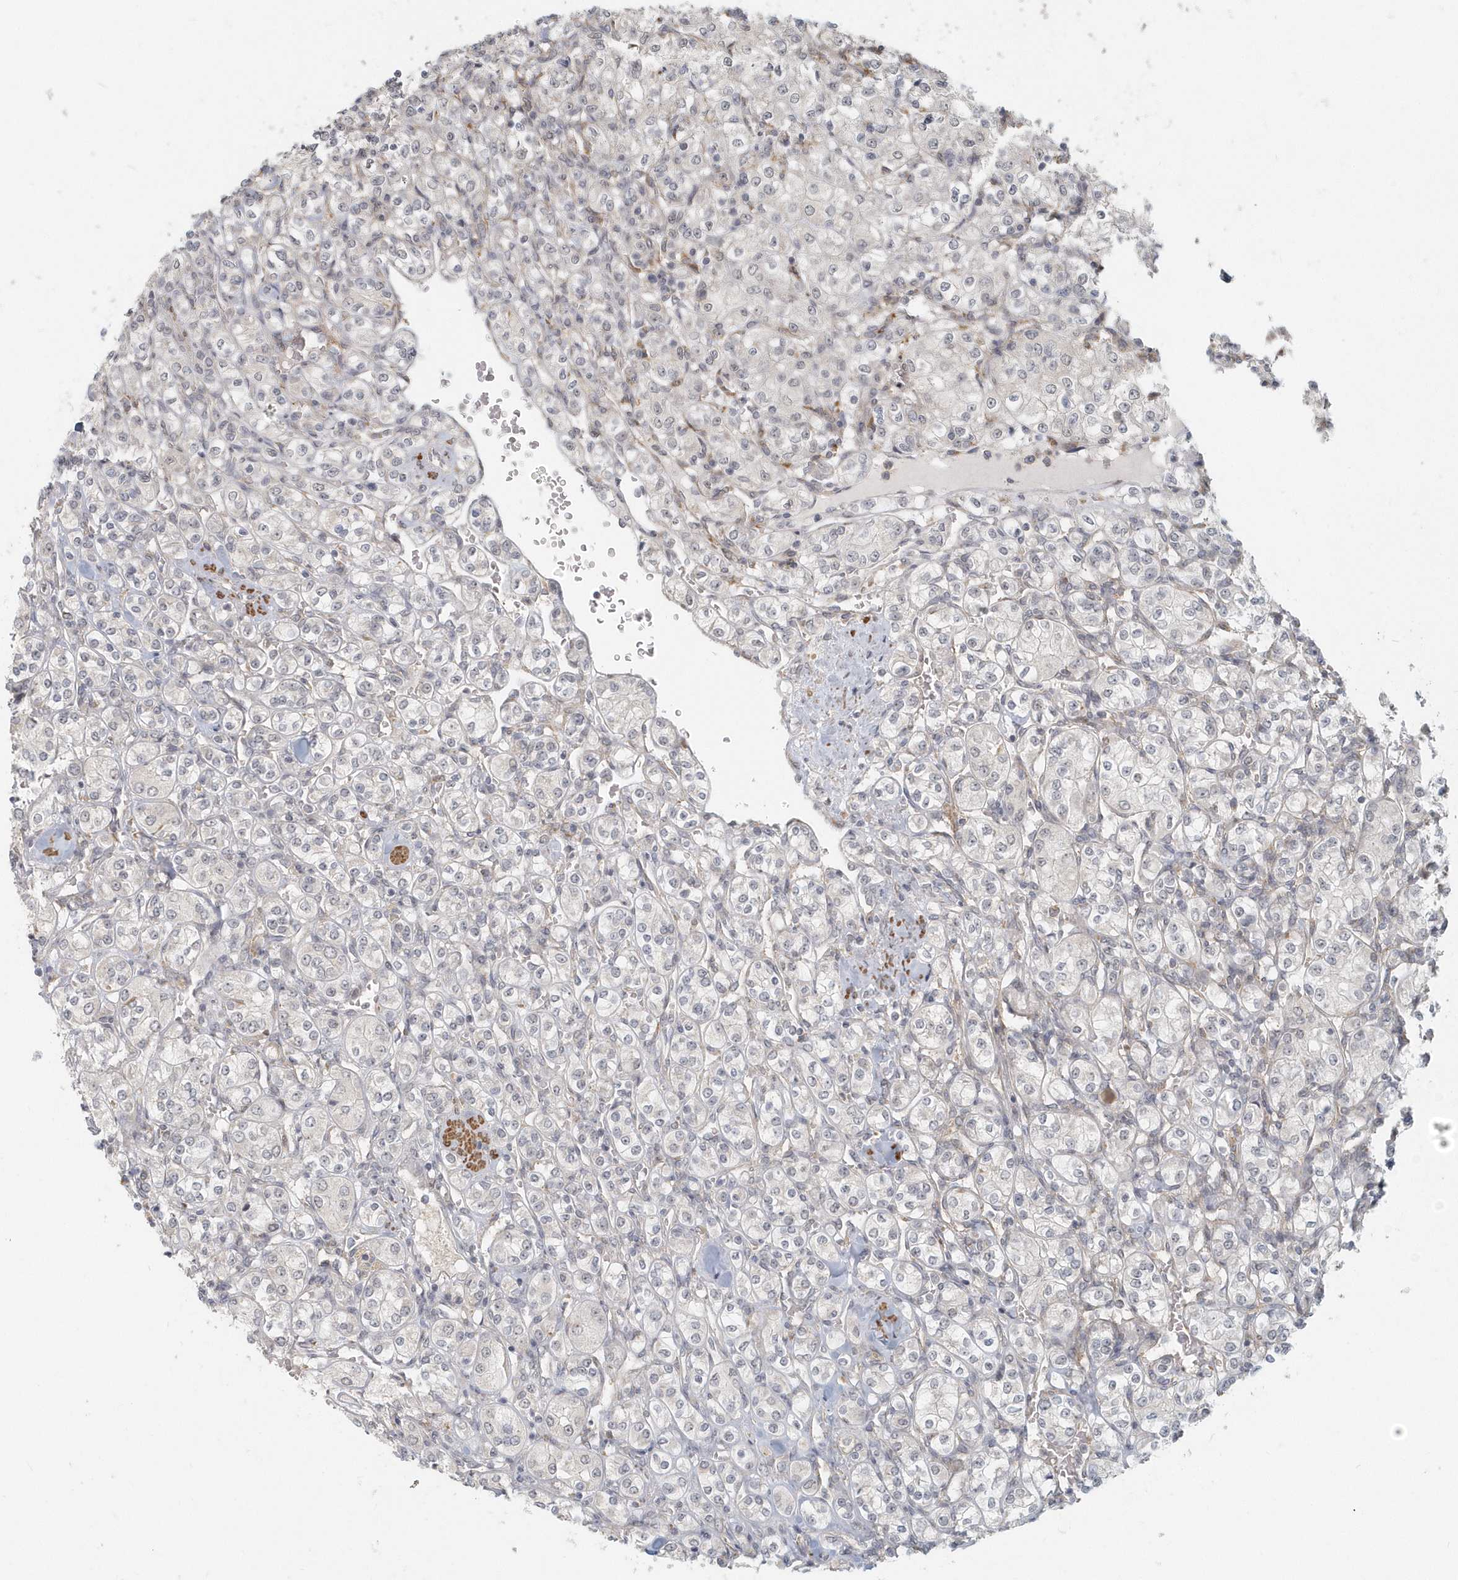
{"staining": {"intensity": "negative", "quantity": "none", "location": "none"}, "tissue": "renal cancer", "cell_type": "Tumor cells", "image_type": "cancer", "snomed": [{"axis": "morphology", "description": "Adenocarcinoma, NOS"}, {"axis": "topography", "description": "Kidney"}], "caption": "This micrograph is of renal cancer (adenocarcinoma) stained with IHC to label a protein in brown with the nuclei are counter-stained blue. There is no staining in tumor cells.", "gene": "NAPB", "patient": {"sex": "male", "age": 77}}